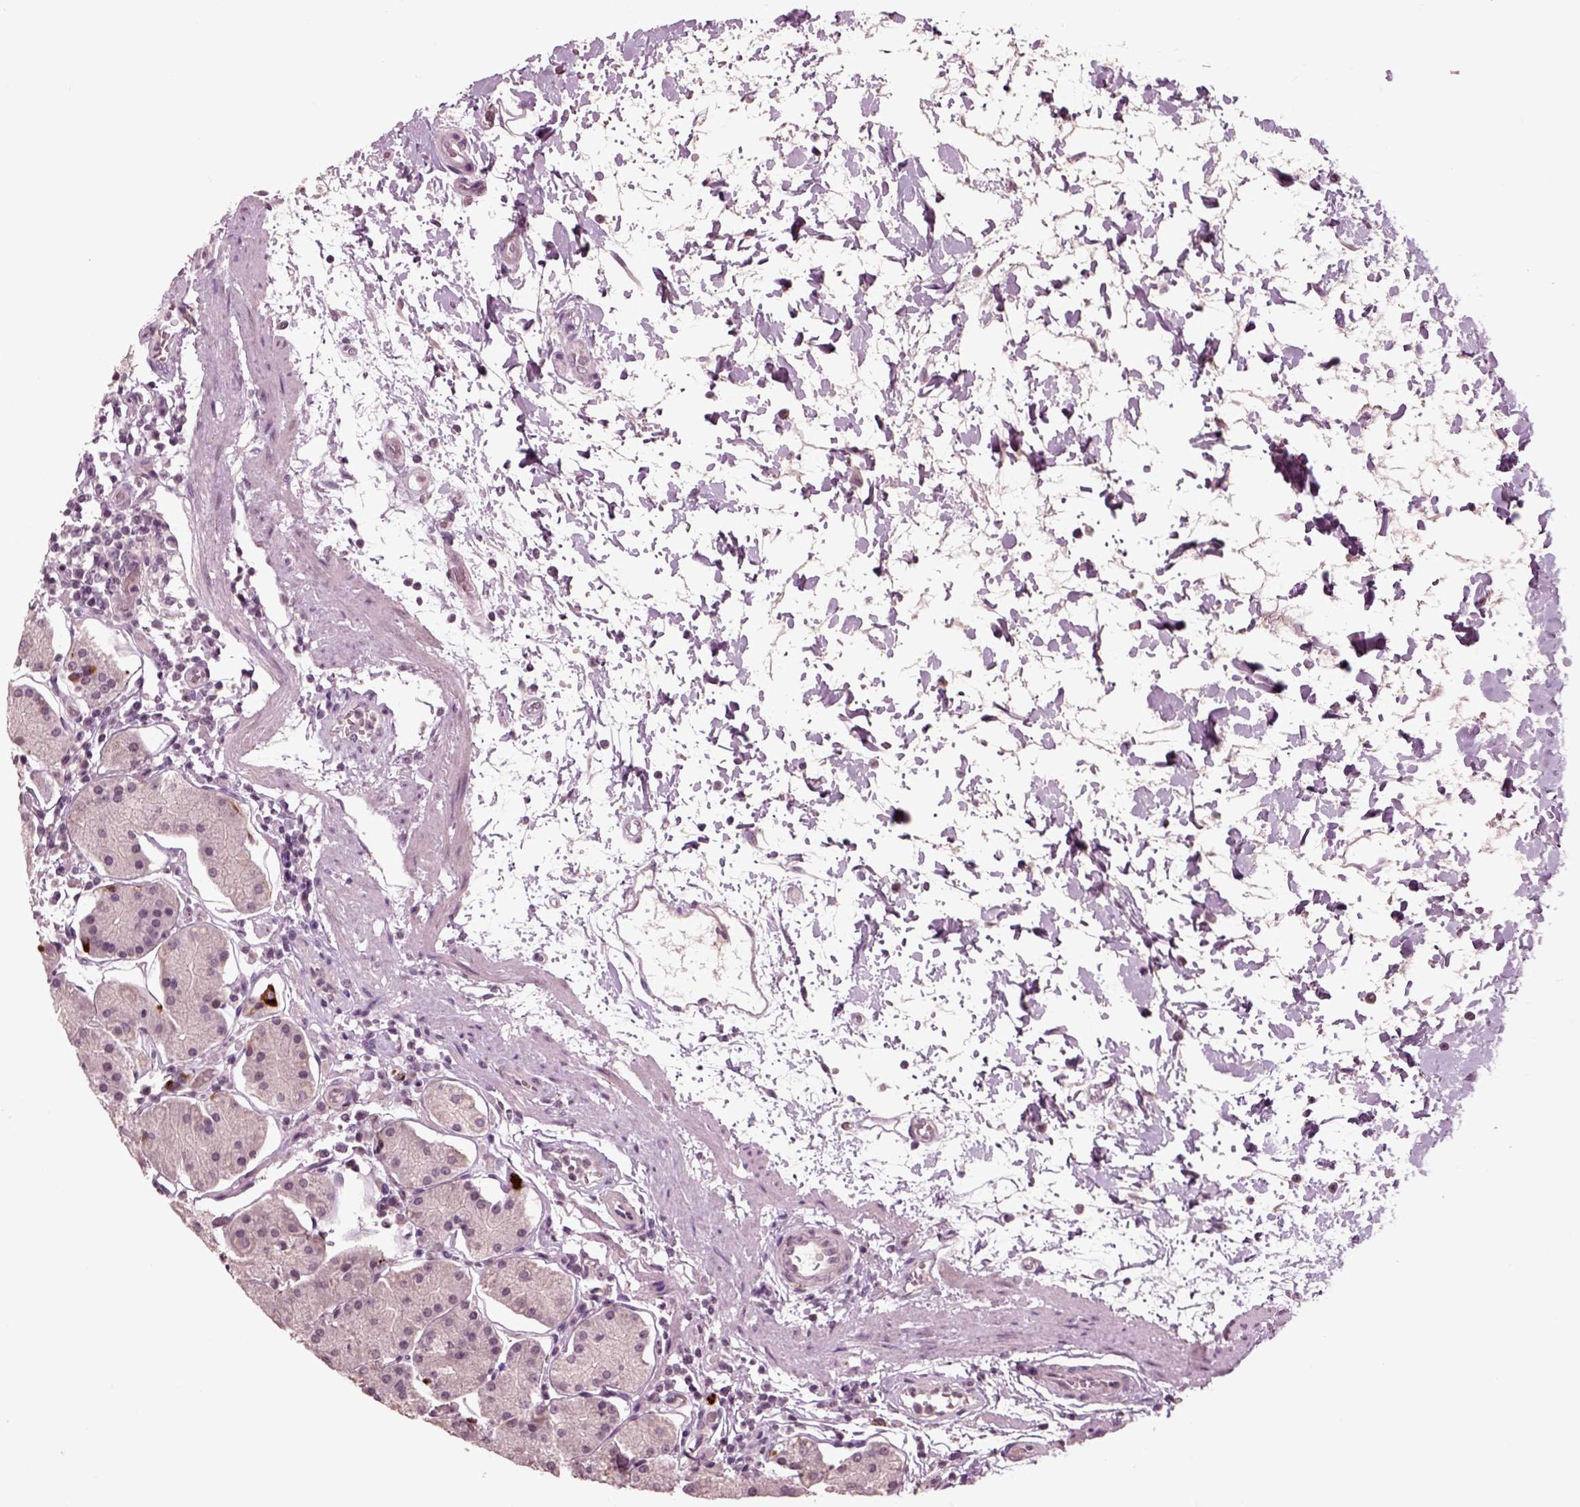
{"staining": {"intensity": "strong", "quantity": "<25%", "location": "cytoplasmic/membranous"}, "tissue": "stomach", "cell_type": "Glandular cells", "image_type": "normal", "snomed": [{"axis": "morphology", "description": "Normal tissue, NOS"}, {"axis": "topography", "description": "Stomach"}], "caption": "Glandular cells reveal medium levels of strong cytoplasmic/membranous staining in about <25% of cells in normal stomach.", "gene": "CHGB", "patient": {"sex": "male", "age": 54}}